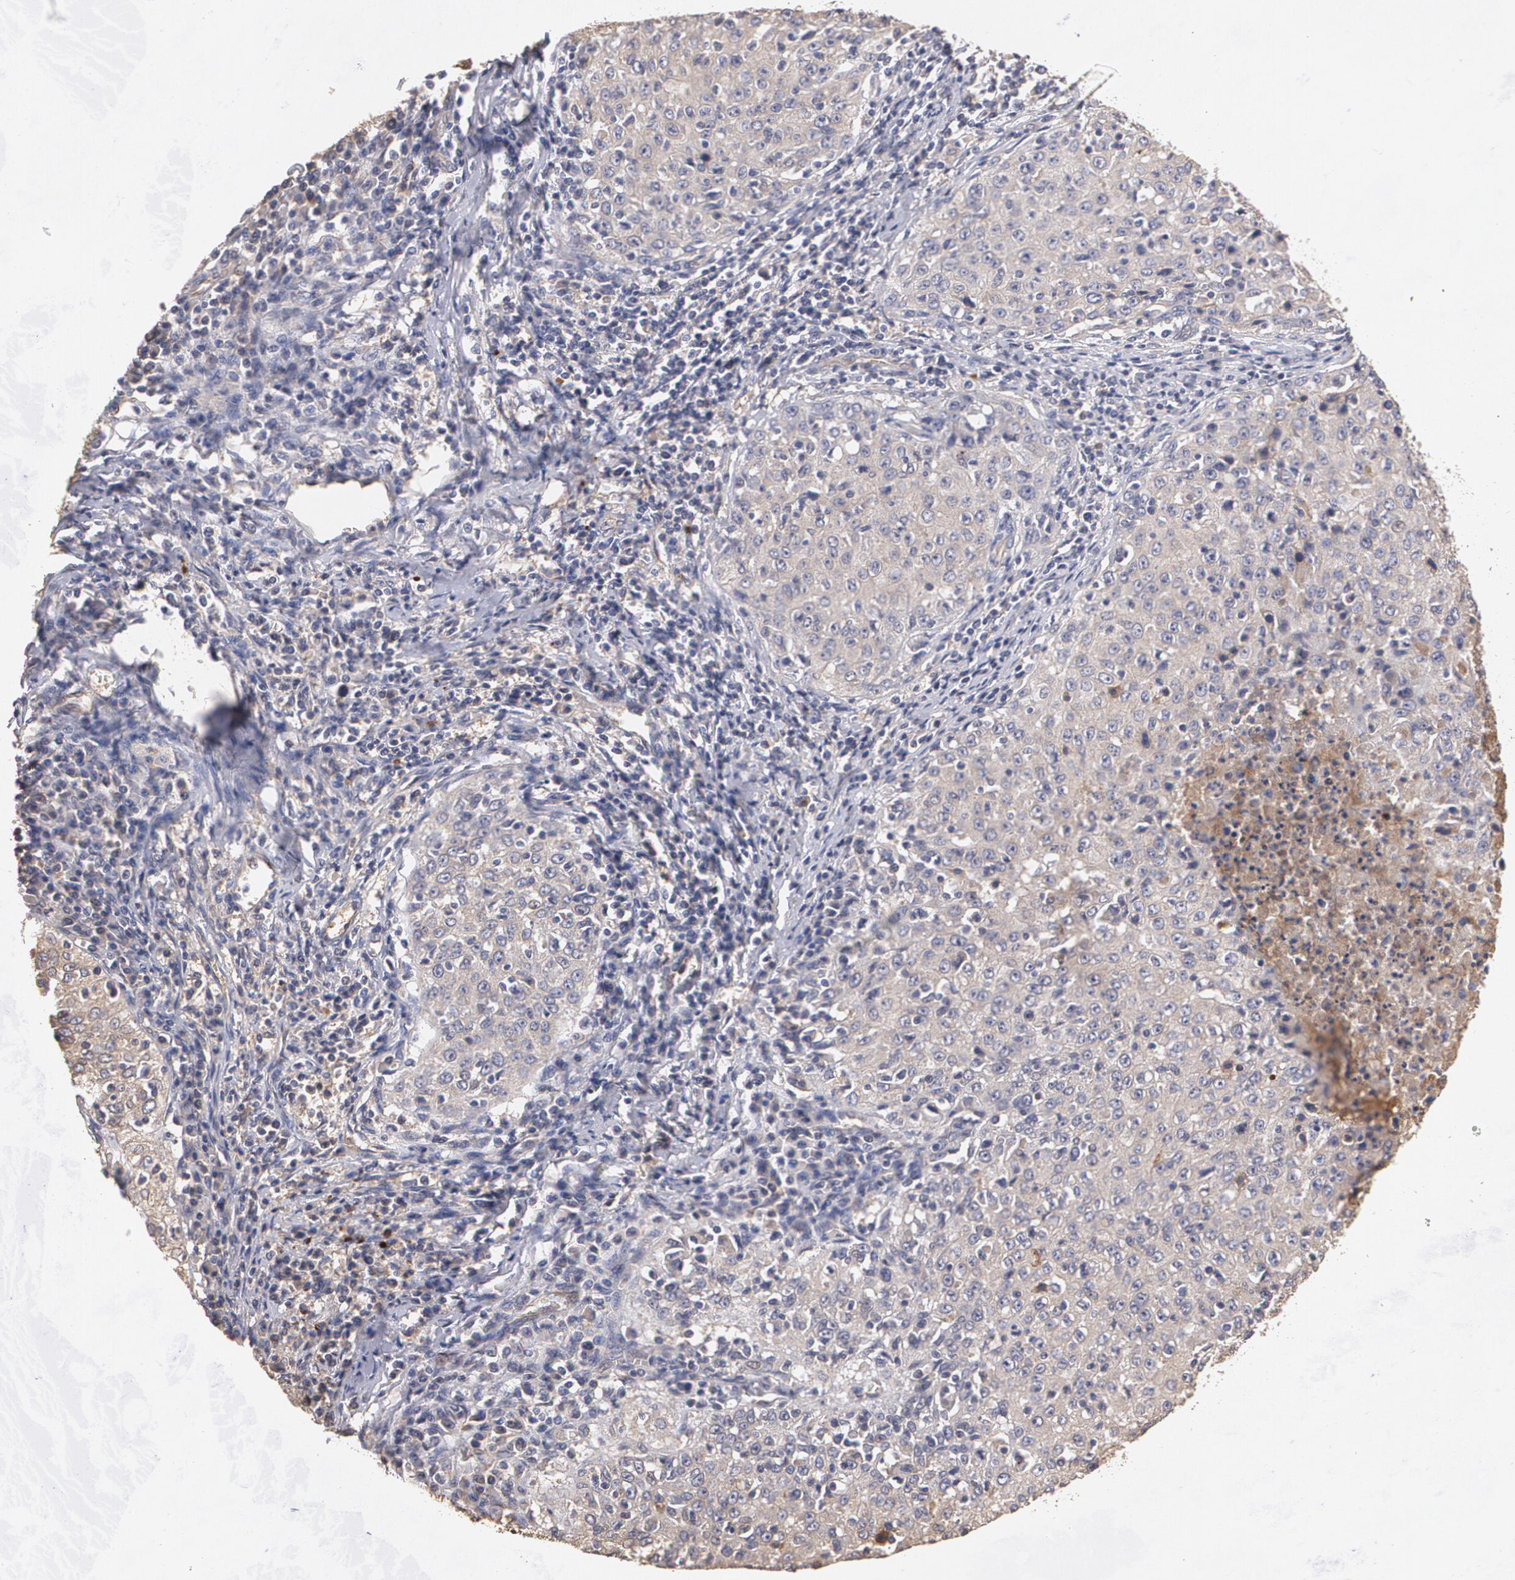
{"staining": {"intensity": "weak", "quantity": ">75%", "location": "cytoplasmic/membranous"}, "tissue": "cervical cancer", "cell_type": "Tumor cells", "image_type": "cancer", "snomed": [{"axis": "morphology", "description": "Squamous cell carcinoma, NOS"}, {"axis": "topography", "description": "Cervix"}], "caption": "This micrograph demonstrates cervical cancer (squamous cell carcinoma) stained with immunohistochemistry (IHC) to label a protein in brown. The cytoplasmic/membranous of tumor cells show weak positivity for the protein. Nuclei are counter-stained blue.", "gene": "PON1", "patient": {"sex": "female", "age": 27}}